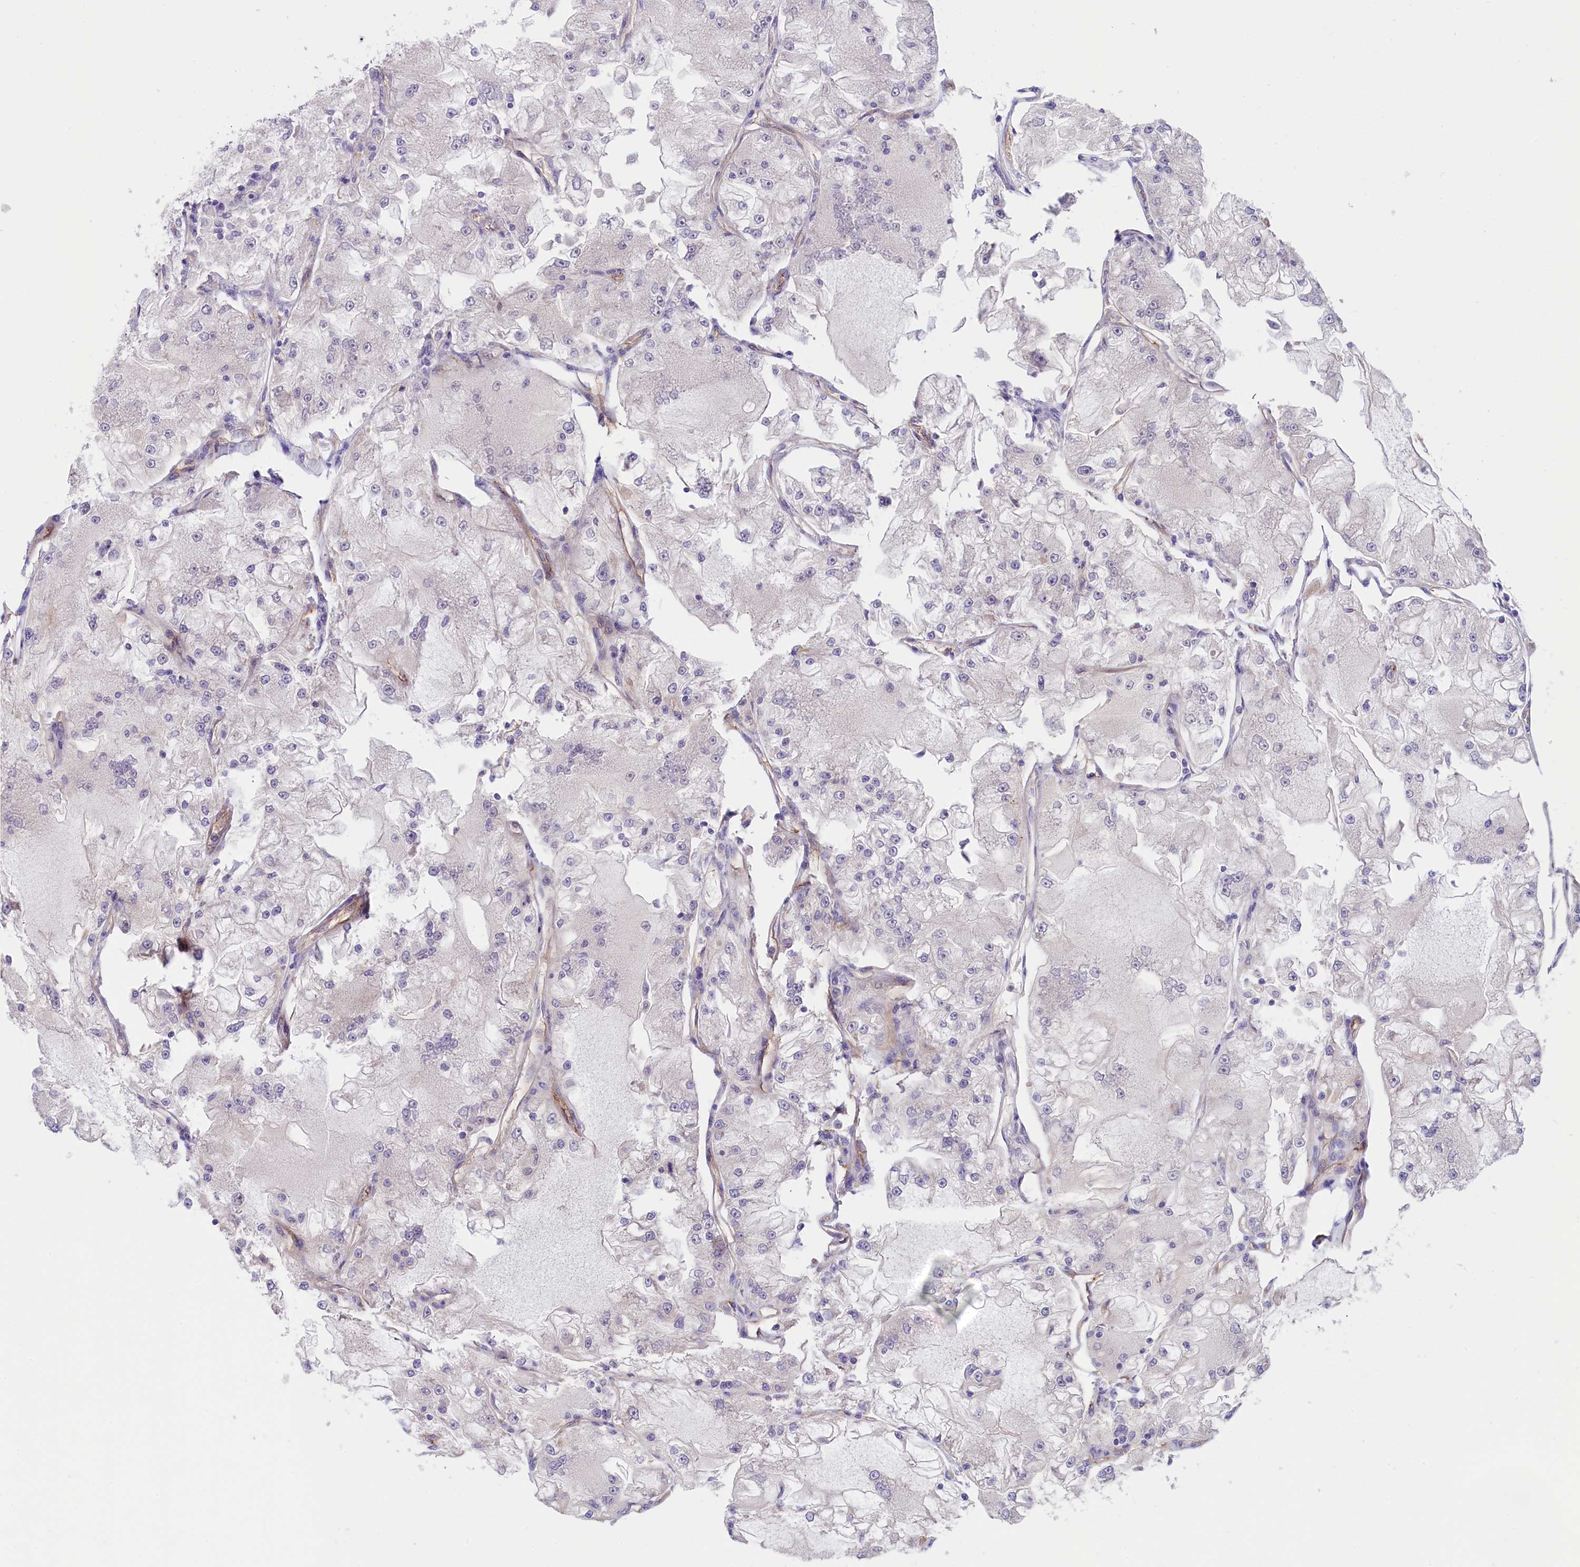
{"staining": {"intensity": "negative", "quantity": "none", "location": "none"}, "tissue": "renal cancer", "cell_type": "Tumor cells", "image_type": "cancer", "snomed": [{"axis": "morphology", "description": "Adenocarcinoma, NOS"}, {"axis": "topography", "description": "Kidney"}], "caption": "A photomicrograph of human renal cancer (adenocarcinoma) is negative for staining in tumor cells.", "gene": "DNAJB9", "patient": {"sex": "female", "age": 72}}